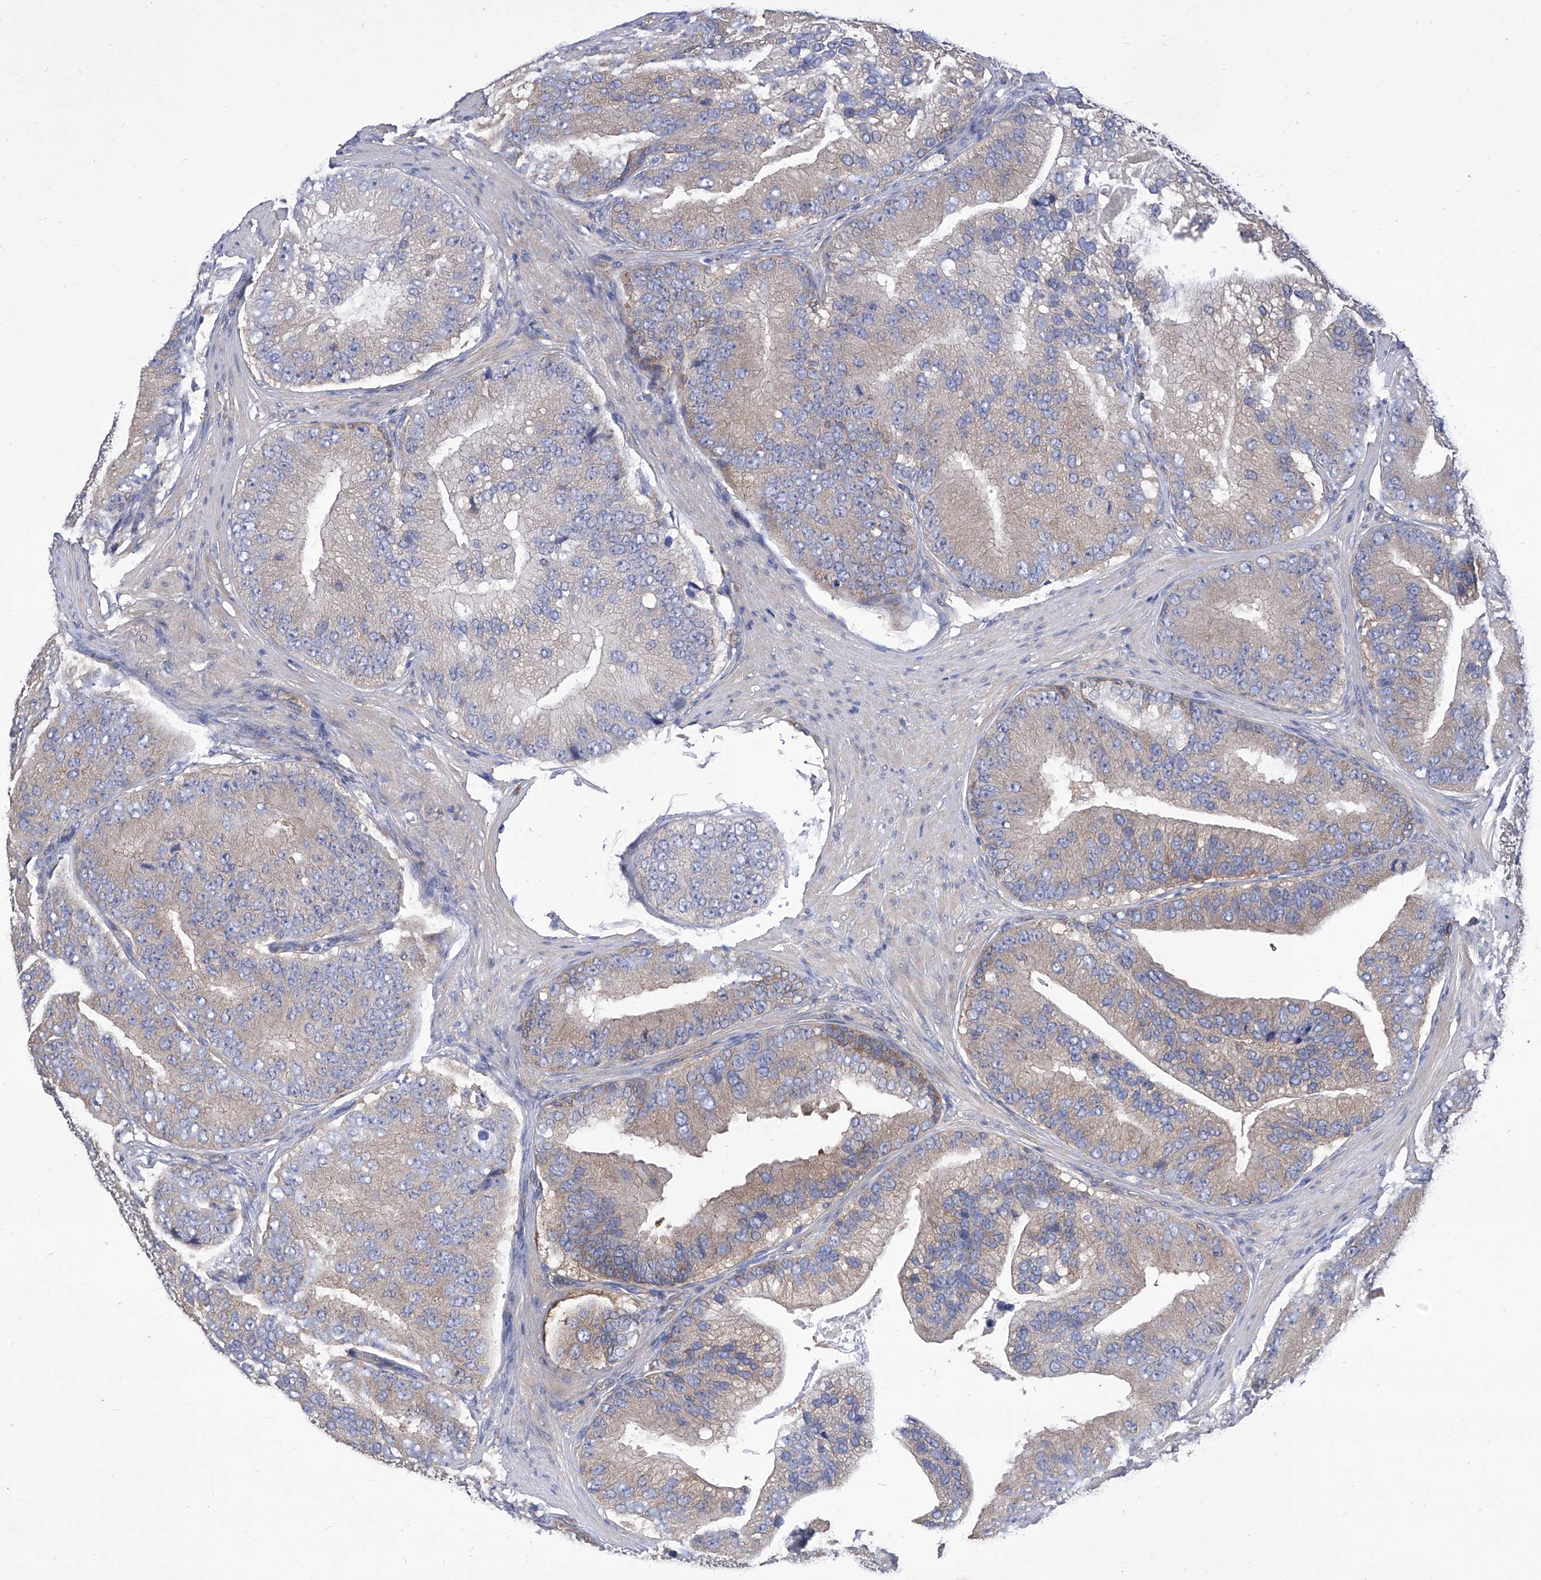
{"staining": {"intensity": "weak", "quantity": "25%-75%", "location": "cytoplasmic/membranous"}, "tissue": "prostate cancer", "cell_type": "Tumor cells", "image_type": "cancer", "snomed": [{"axis": "morphology", "description": "Adenocarcinoma, High grade"}, {"axis": "topography", "description": "Prostate"}], "caption": "Weak cytoplasmic/membranous protein expression is identified in about 25%-75% of tumor cells in prostate cancer. Nuclei are stained in blue.", "gene": "TJAP1", "patient": {"sex": "male", "age": 70}}